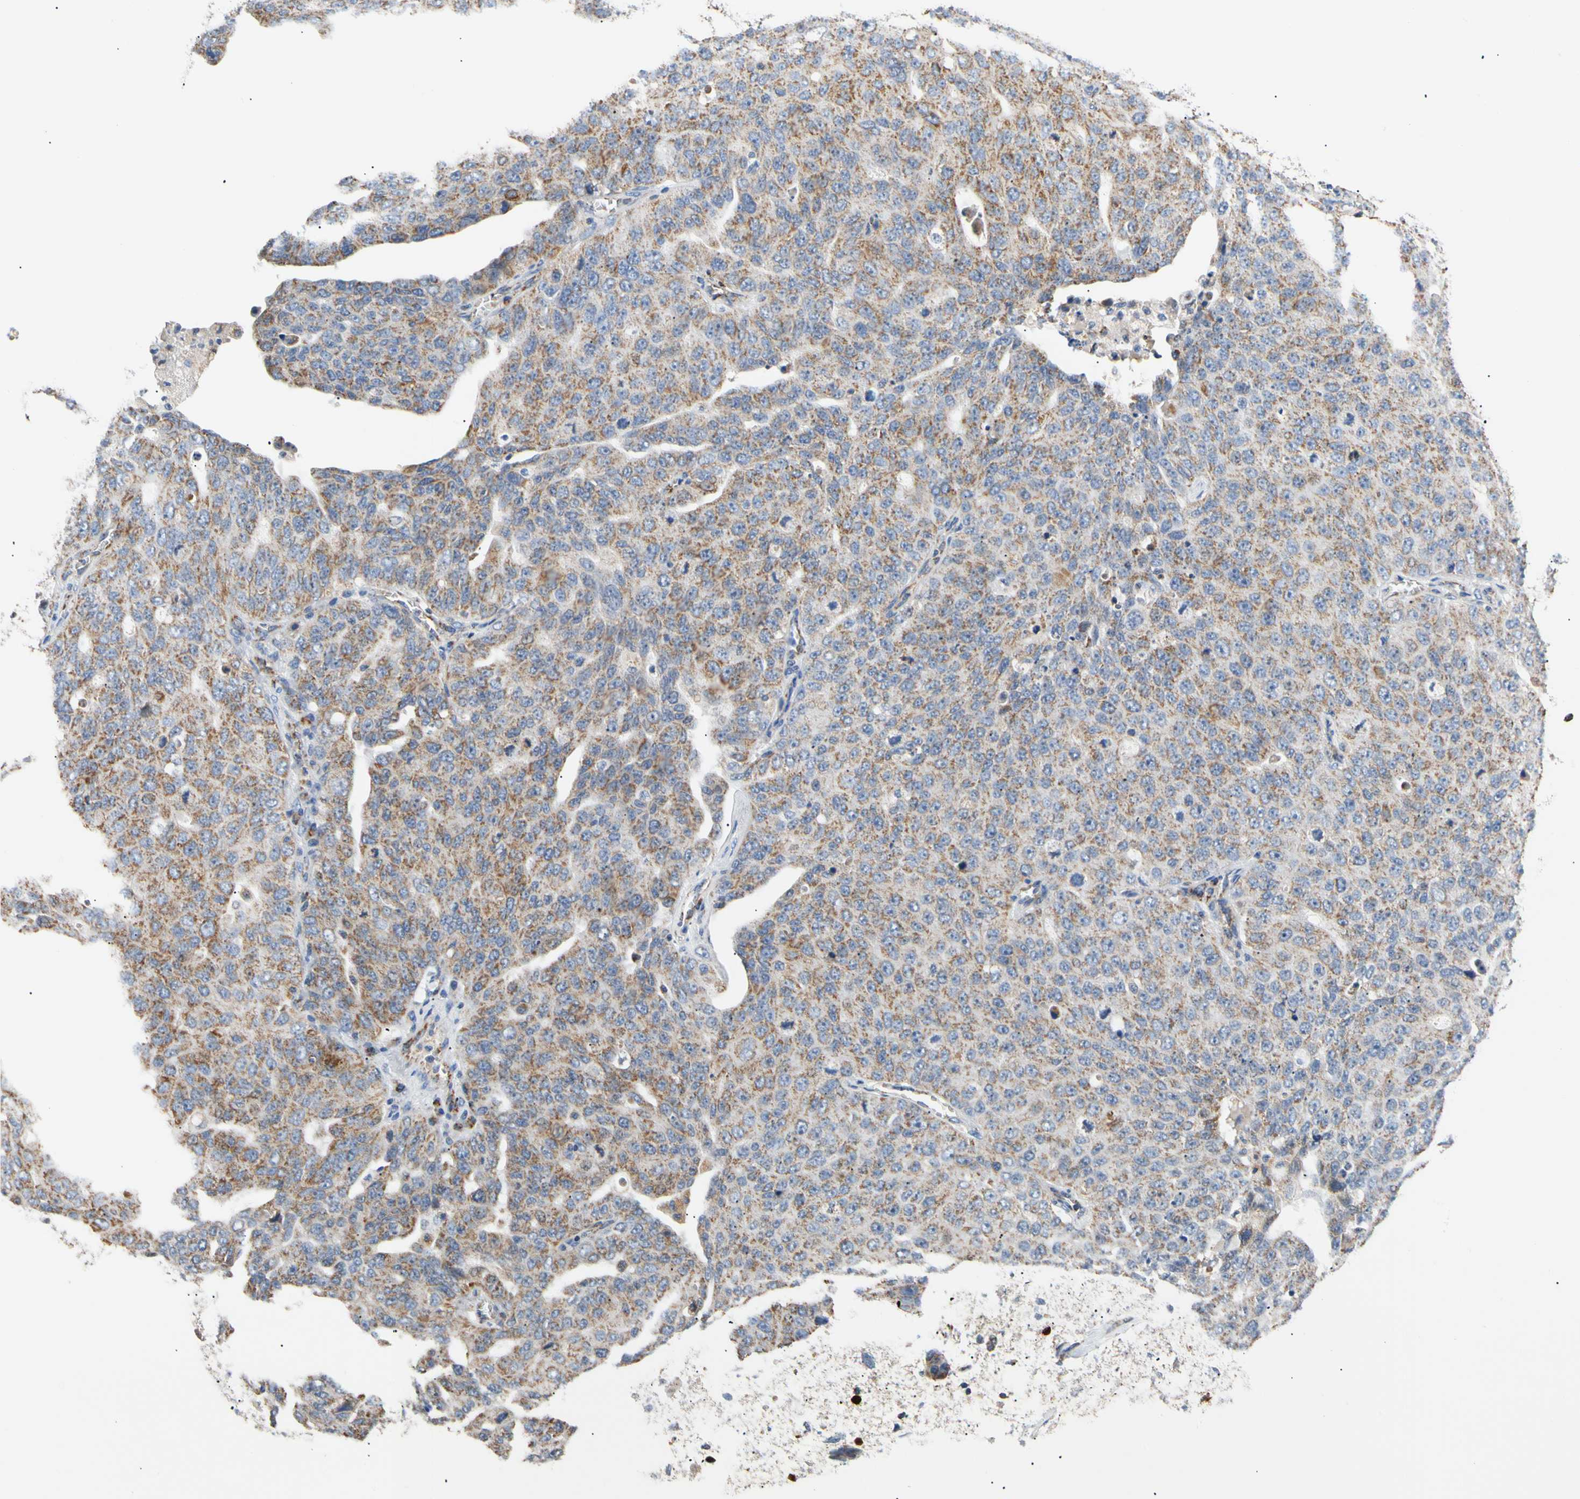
{"staining": {"intensity": "moderate", "quantity": ">75%", "location": "cytoplasmic/membranous"}, "tissue": "ovarian cancer", "cell_type": "Tumor cells", "image_type": "cancer", "snomed": [{"axis": "morphology", "description": "Carcinoma, endometroid"}, {"axis": "topography", "description": "Ovary"}], "caption": "Moderate cytoplasmic/membranous staining for a protein is identified in about >75% of tumor cells of ovarian endometroid carcinoma using IHC.", "gene": "ACAT1", "patient": {"sex": "female", "age": 62}}